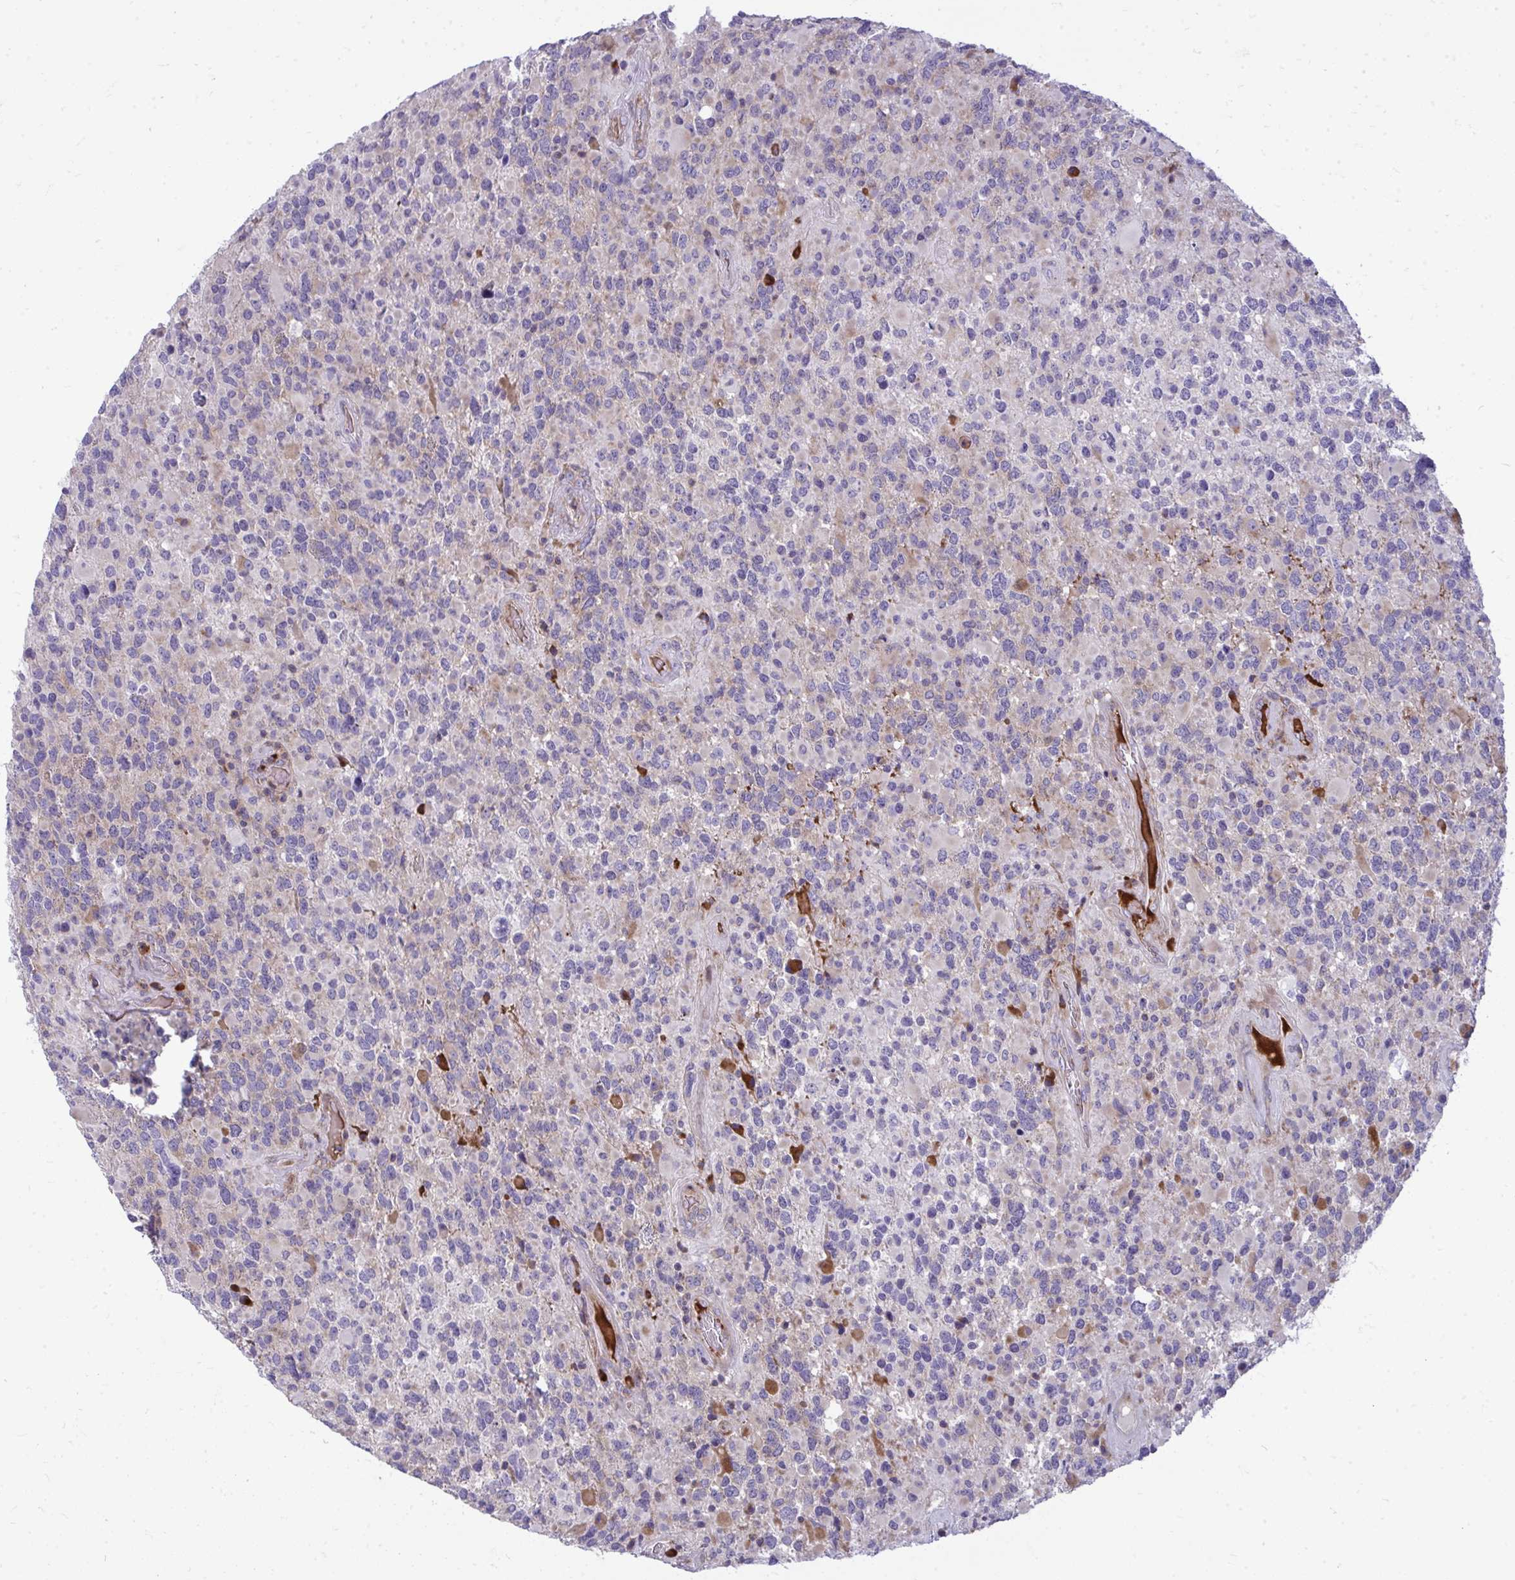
{"staining": {"intensity": "weak", "quantity": "<25%", "location": "cytoplasmic/membranous"}, "tissue": "glioma", "cell_type": "Tumor cells", "image_type": "cancer", "snomed": [{"axis": "morphology", "description": "Glioma, malignant, High grade"}, {"axis": "topography", "description": "Brain"}], "caption": "Glioma stained for a protein using IHC displays no positivity tumor cells.", "gene": "GFPT2", "patient": {"sex": "female", "age": 40}}